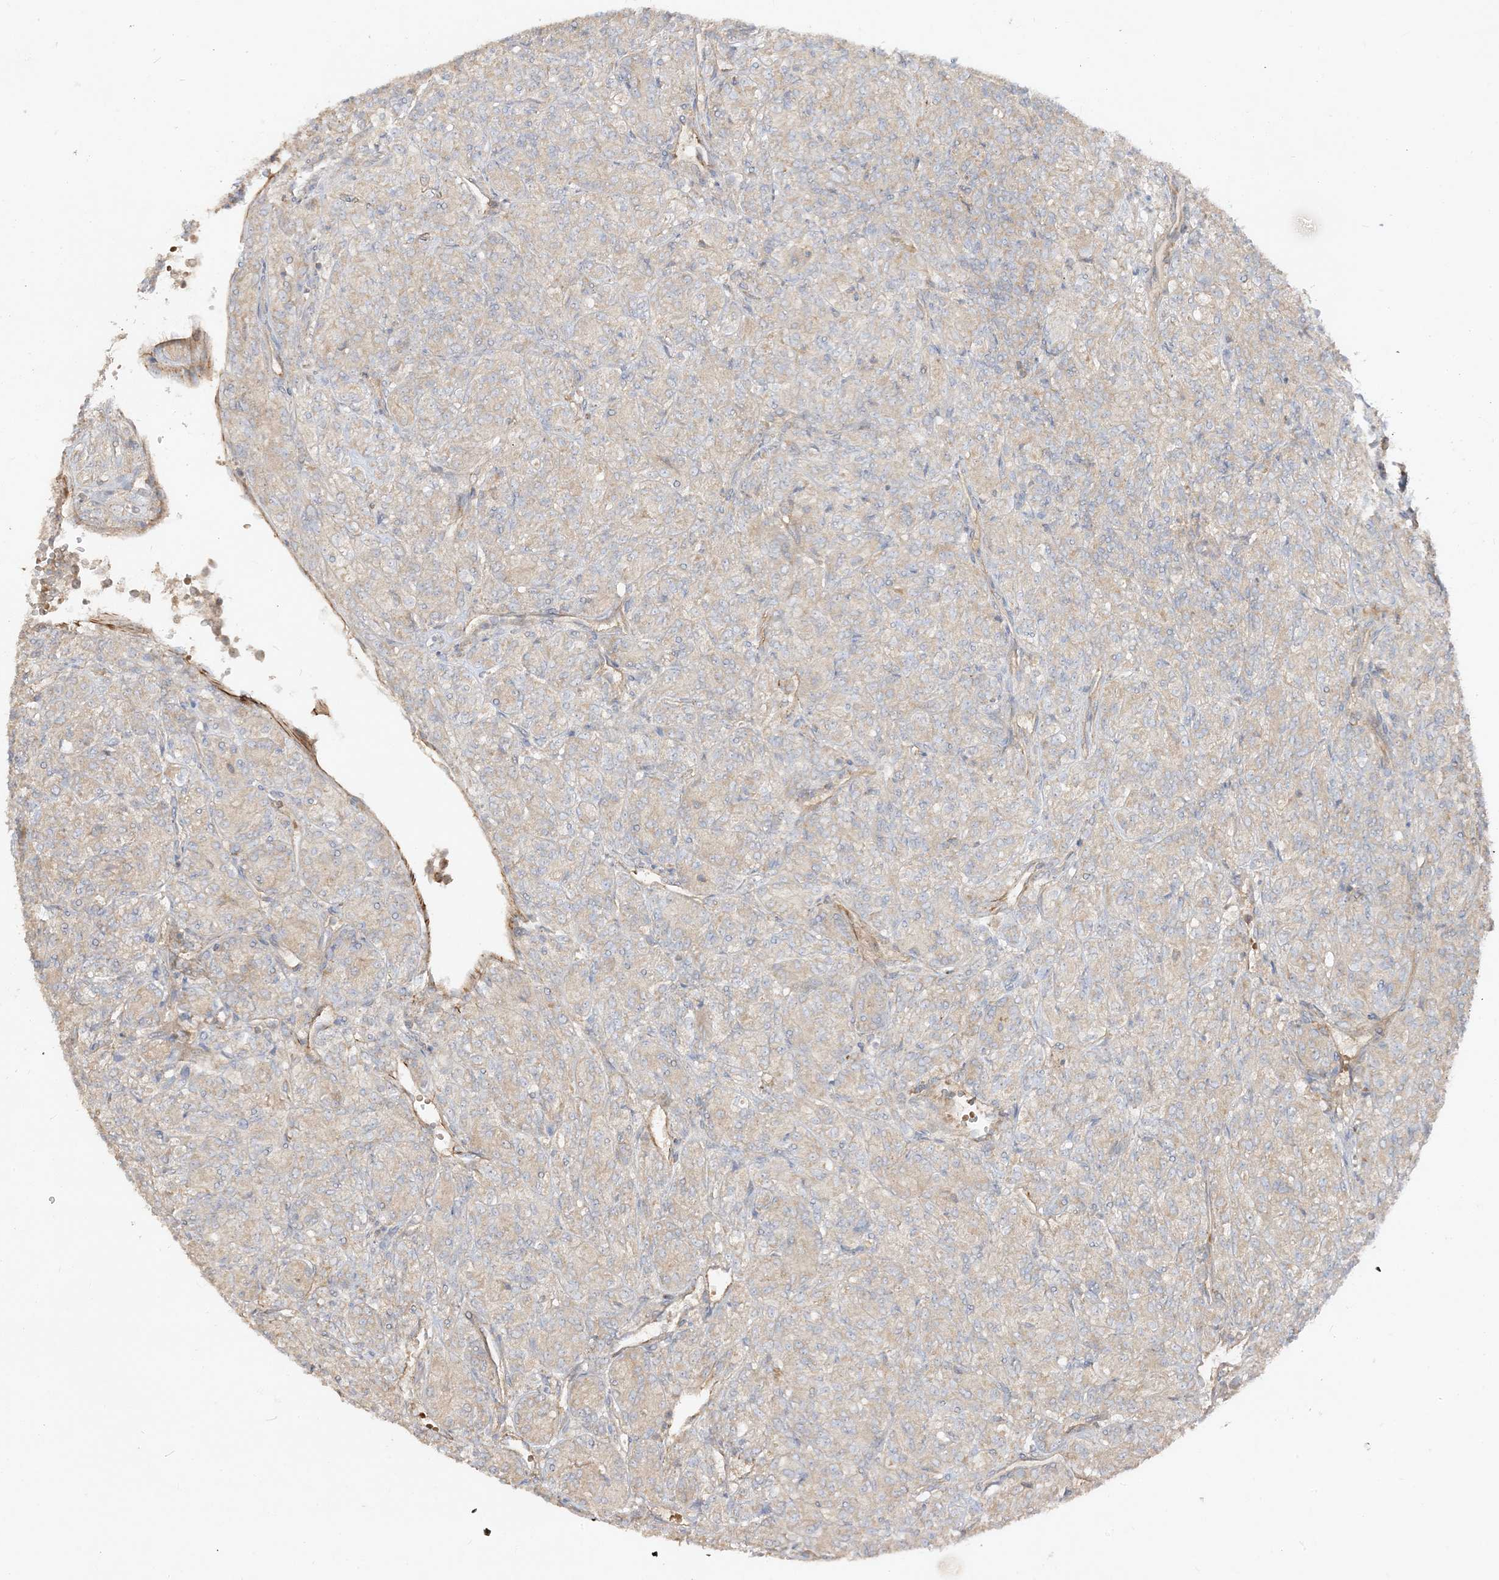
{"staining": {"intensity": "weak", "quantity": "25%-75%", "location": "cytoplasmic/membranous"}, "tissue": "renal cancer", "cell_type": "Tumor cells", "image_type": "cancer", "snomed": [{"axis": "morphology", "description": "Adenocarcinoma, NOS"}, {"axis": "topography", "description": "Kidney"}], "caption": "High-magnification brightfield microscopy of renal adenocarcinoma stained with DAB (3,3'-diaminobenzidine) (brown) and counterstained with hematoxylin (blue). tumor cells exhibit weak cytoplasmic/membranous expression is present in approximately25%-75% of cells. (DAB IHC, brown staining for protein, blue staining for nuclei).", "gene": "AARS2", "patient": {"sex": "male", "age": 77}}